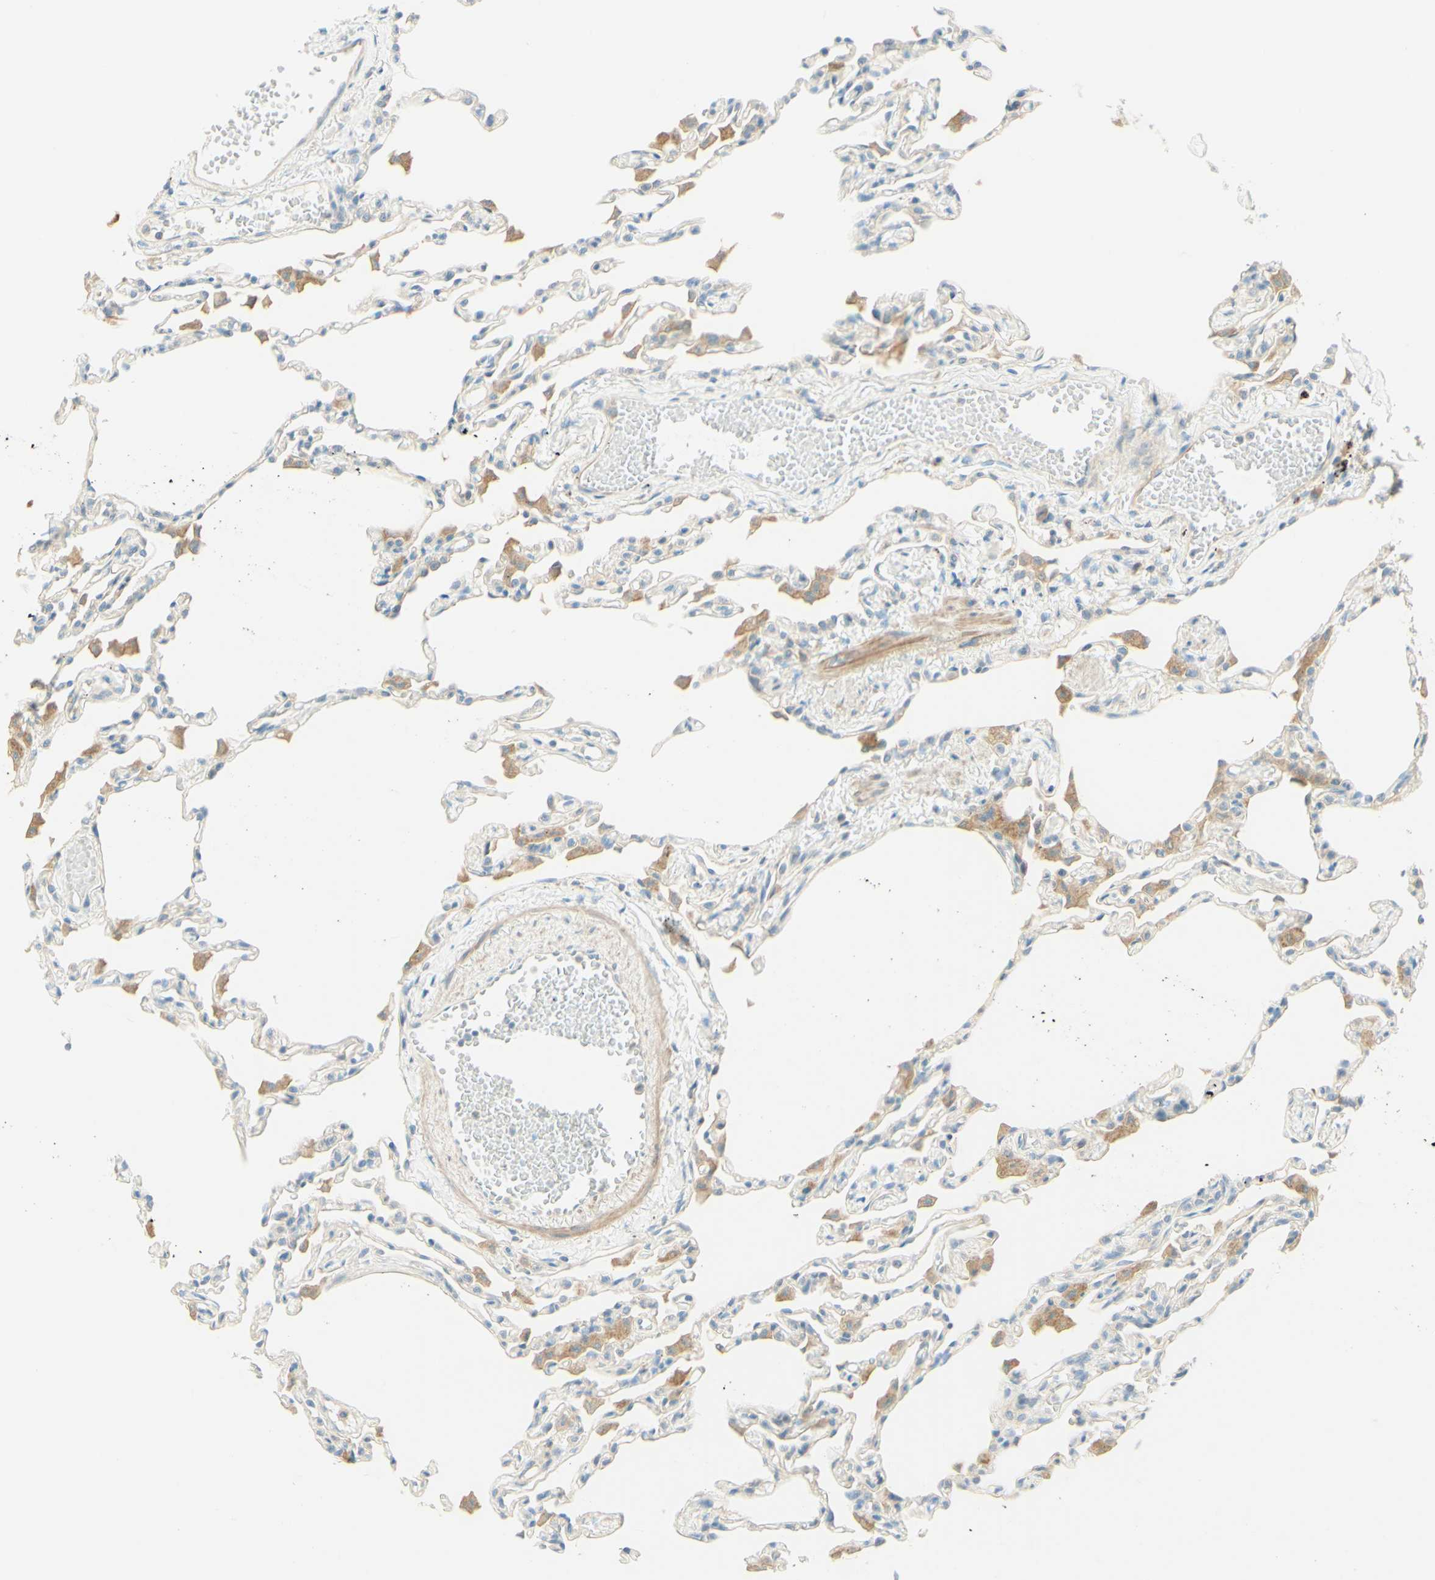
{"staining": {"intensity": "negative", "quantity": "none", "location": "none"}, "tissue": "lung", "cell_type": "Alveolar cells", "image_type": "normal", "snomed": [{"axis": "morphology", "description": "Normal tissue, NOS"}, {"axis": "topography", "description": "Lung"}], "caption": "Immunohistochemistry (IHC) image of normal lung: human lung stained with DAB demonstrates no significant protein positivity in alveolar cells.", "gene": "PROM1", "patient": {"sex": "female", "age": 49}}